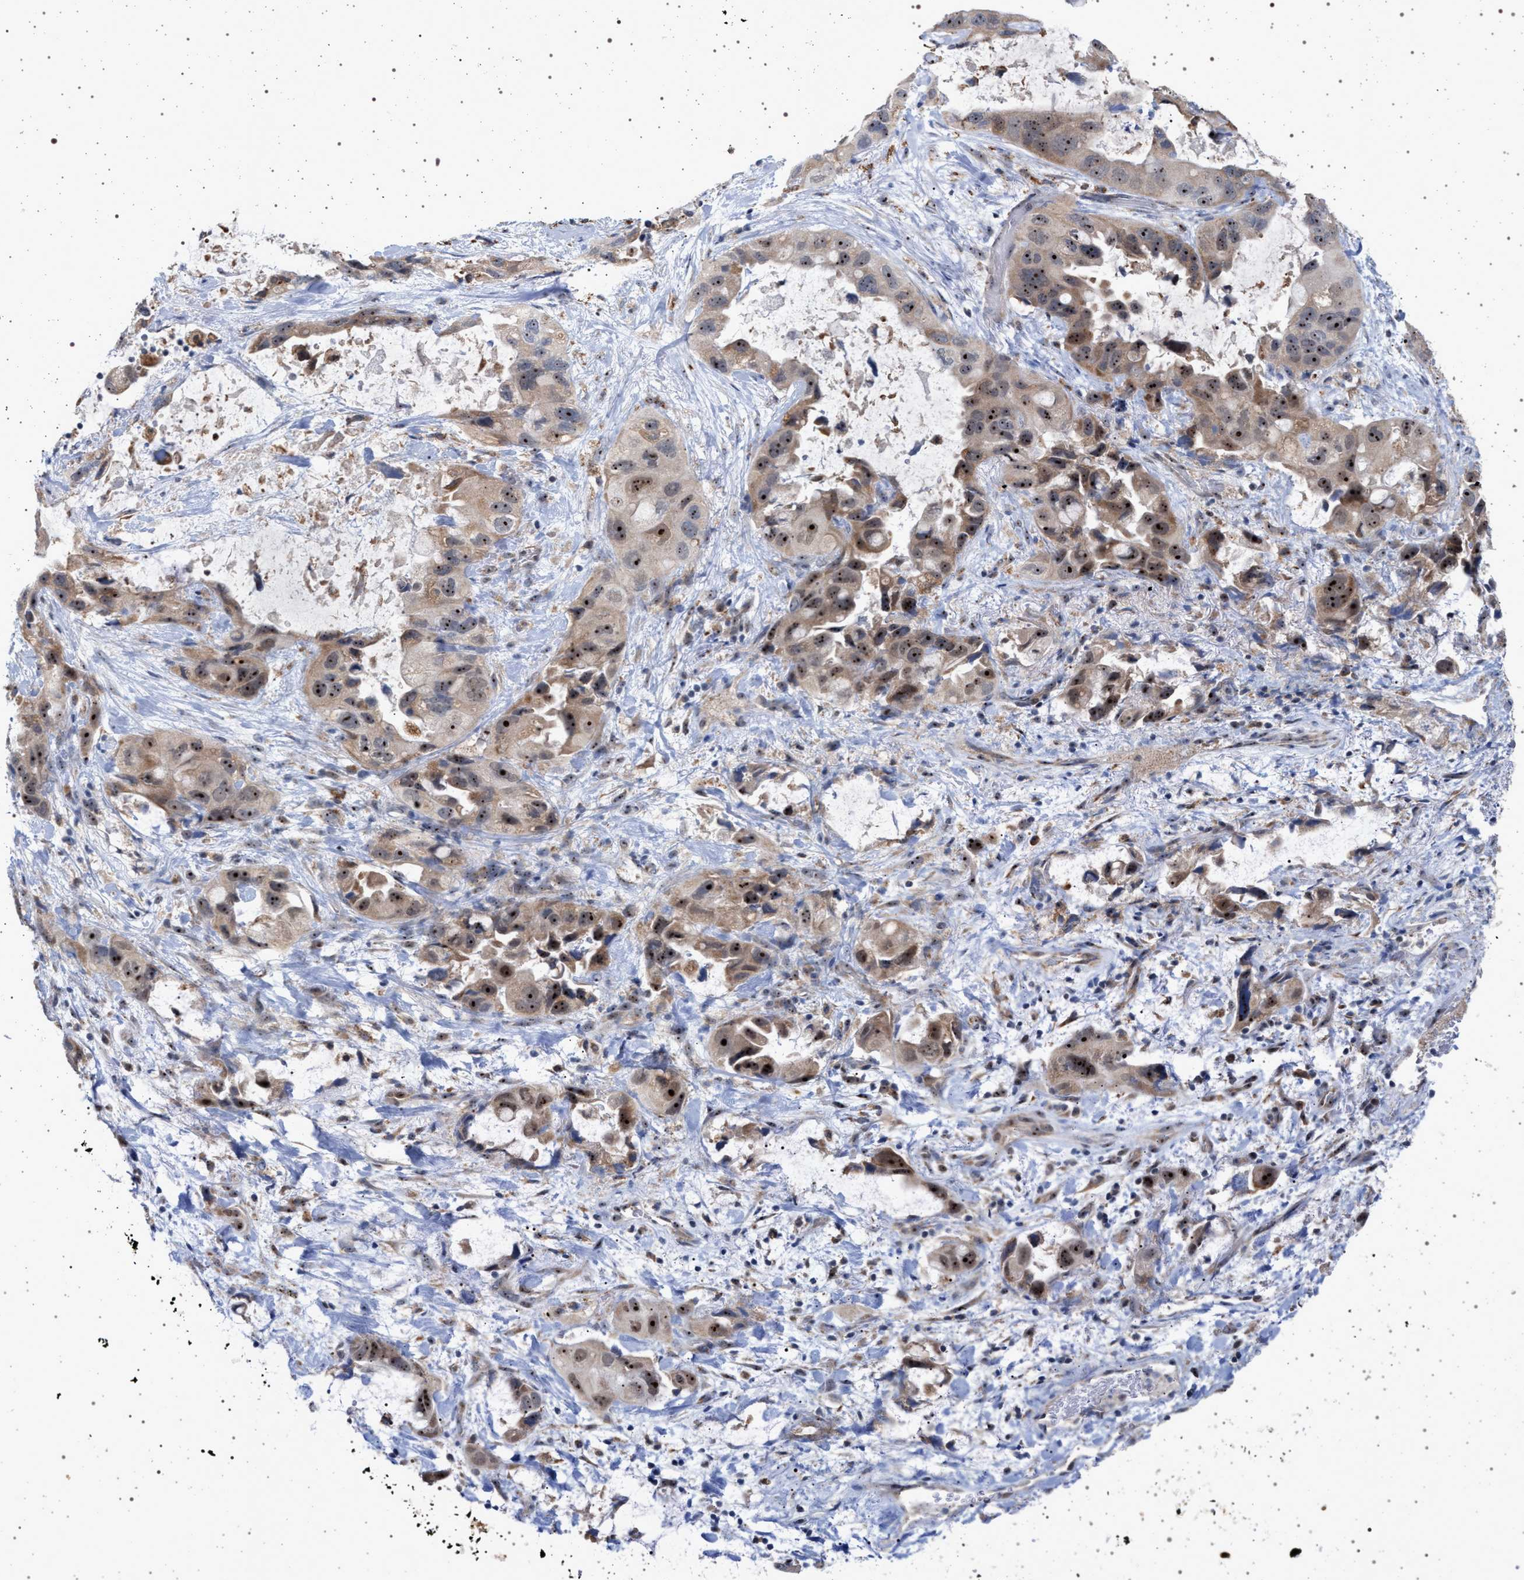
{"staining": {"intensity": "moderate", "quantity": ">75%", "location": "nuclear"}, "tissue": "lung cancer", "cell_type": "Tumor cells", "image_type": "cancer", "snomed": [{"axis": "morphology", "description": "Squamous cell carcinoma, NOS"}, {"axis": "topography", "description": "Lung"}], "caption": "An image showing moderate nuclear expression in about >75% of tumor cells in lung cancer, as visualized by brown immunohistochemical staining.", "gene": "ELAC2", "patient": {"sex": "female", "age": 73}}